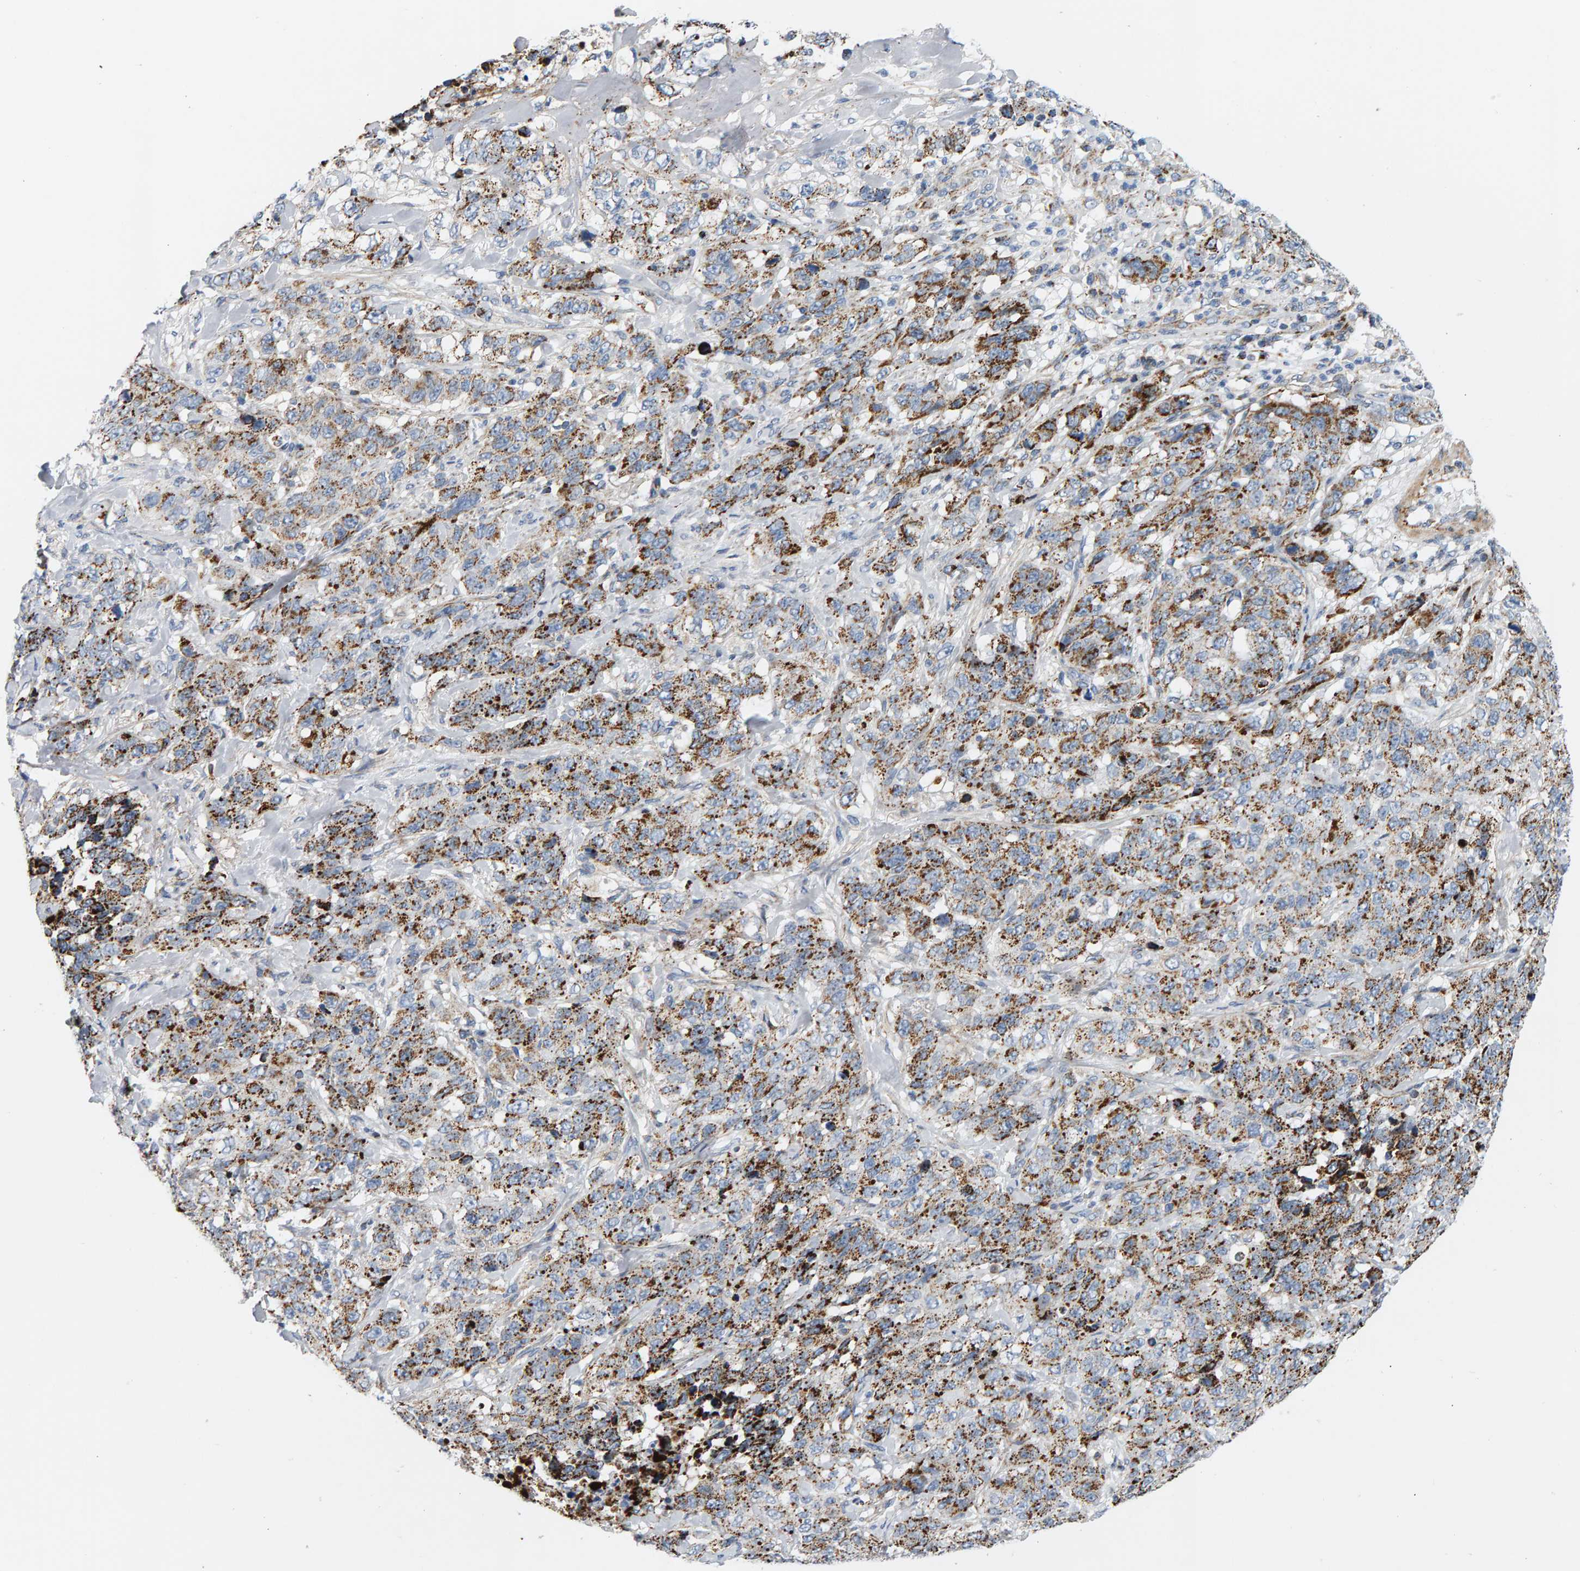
{"staining": {"intensity": "moderate", "quantity": ">75%", "location": "cytoplasmic/membranous"}, "tissue": "stomach cancer", "cell_type": "Tumor cells", "image_type": "cancer", "snomed": [{"axis": "morphology", "description": "Adenocarcinoma, NOS"}, {"axis": "topography", "description": "Stomach"}], "caption": "Immunohistochemistry of human stomach cancer reveals medium levels of moderate cytoplasmic/membranous expression in about >75% of tumor cells.", "gene": "GGTA1", "patient": {"sex": "male", "age": 48}}